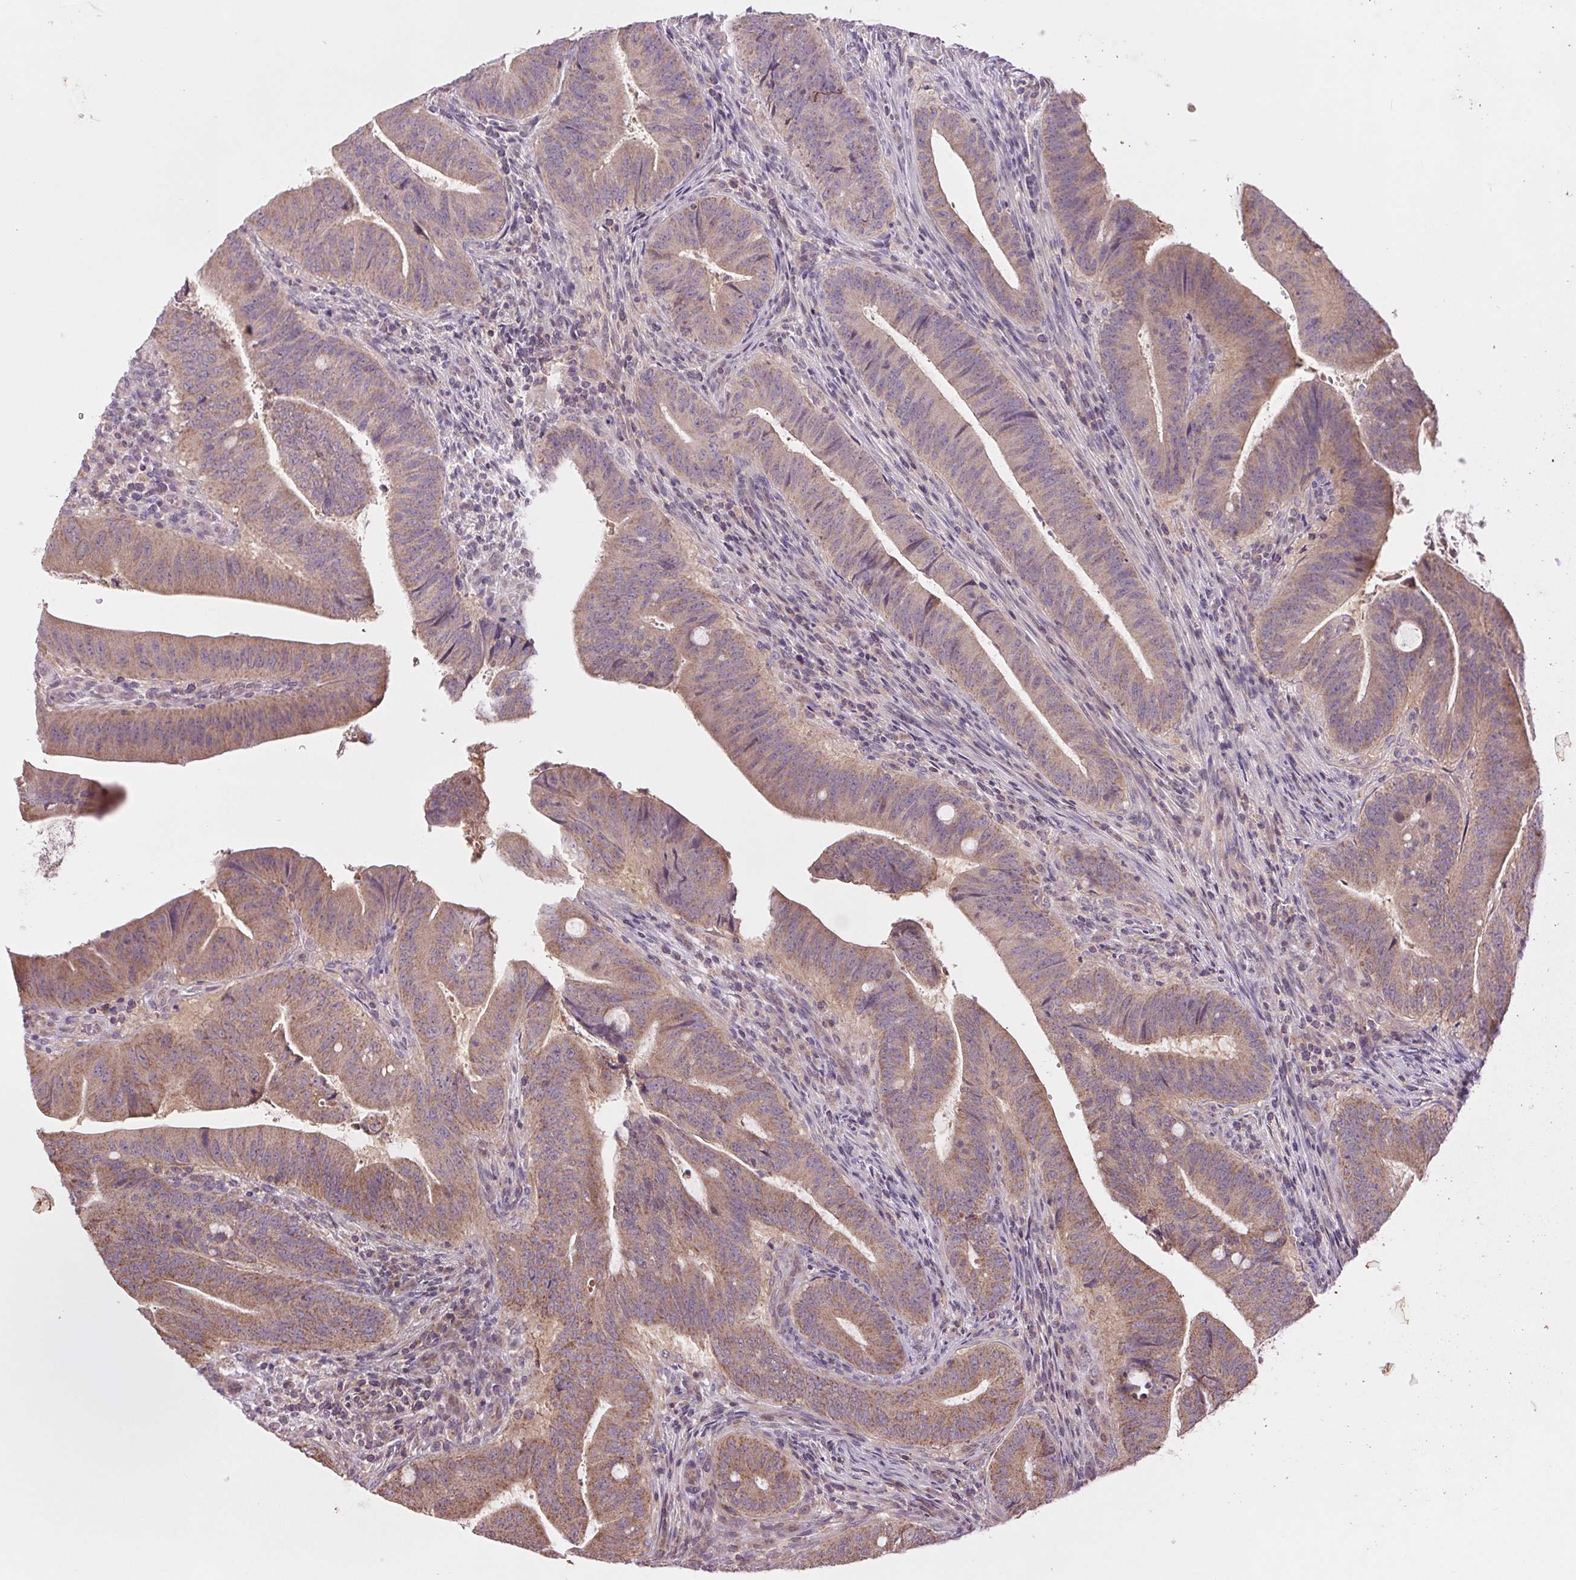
{"staining": {"intensity": "weak", "quantity": "25%-75%", "location": "cytoplasmic/membranous"}, "tissue": "colorectal cancer", "cell_type": "Tumor cells", "image_type": "cancer", "snomed": [{"axis": "morphology", "description": "Adenocarcinoma, NOS"}, {"axis": "topography", "description": "Colon"}], "caption": "IHC (DAB) staining of human colorectal cancer reveals weak cytoplasmic/membranous protein positivity in approximately 25%-75% of tumor cells.", "gene": "MAP3K5", "patient": {"sex": "female", "age": 43}}